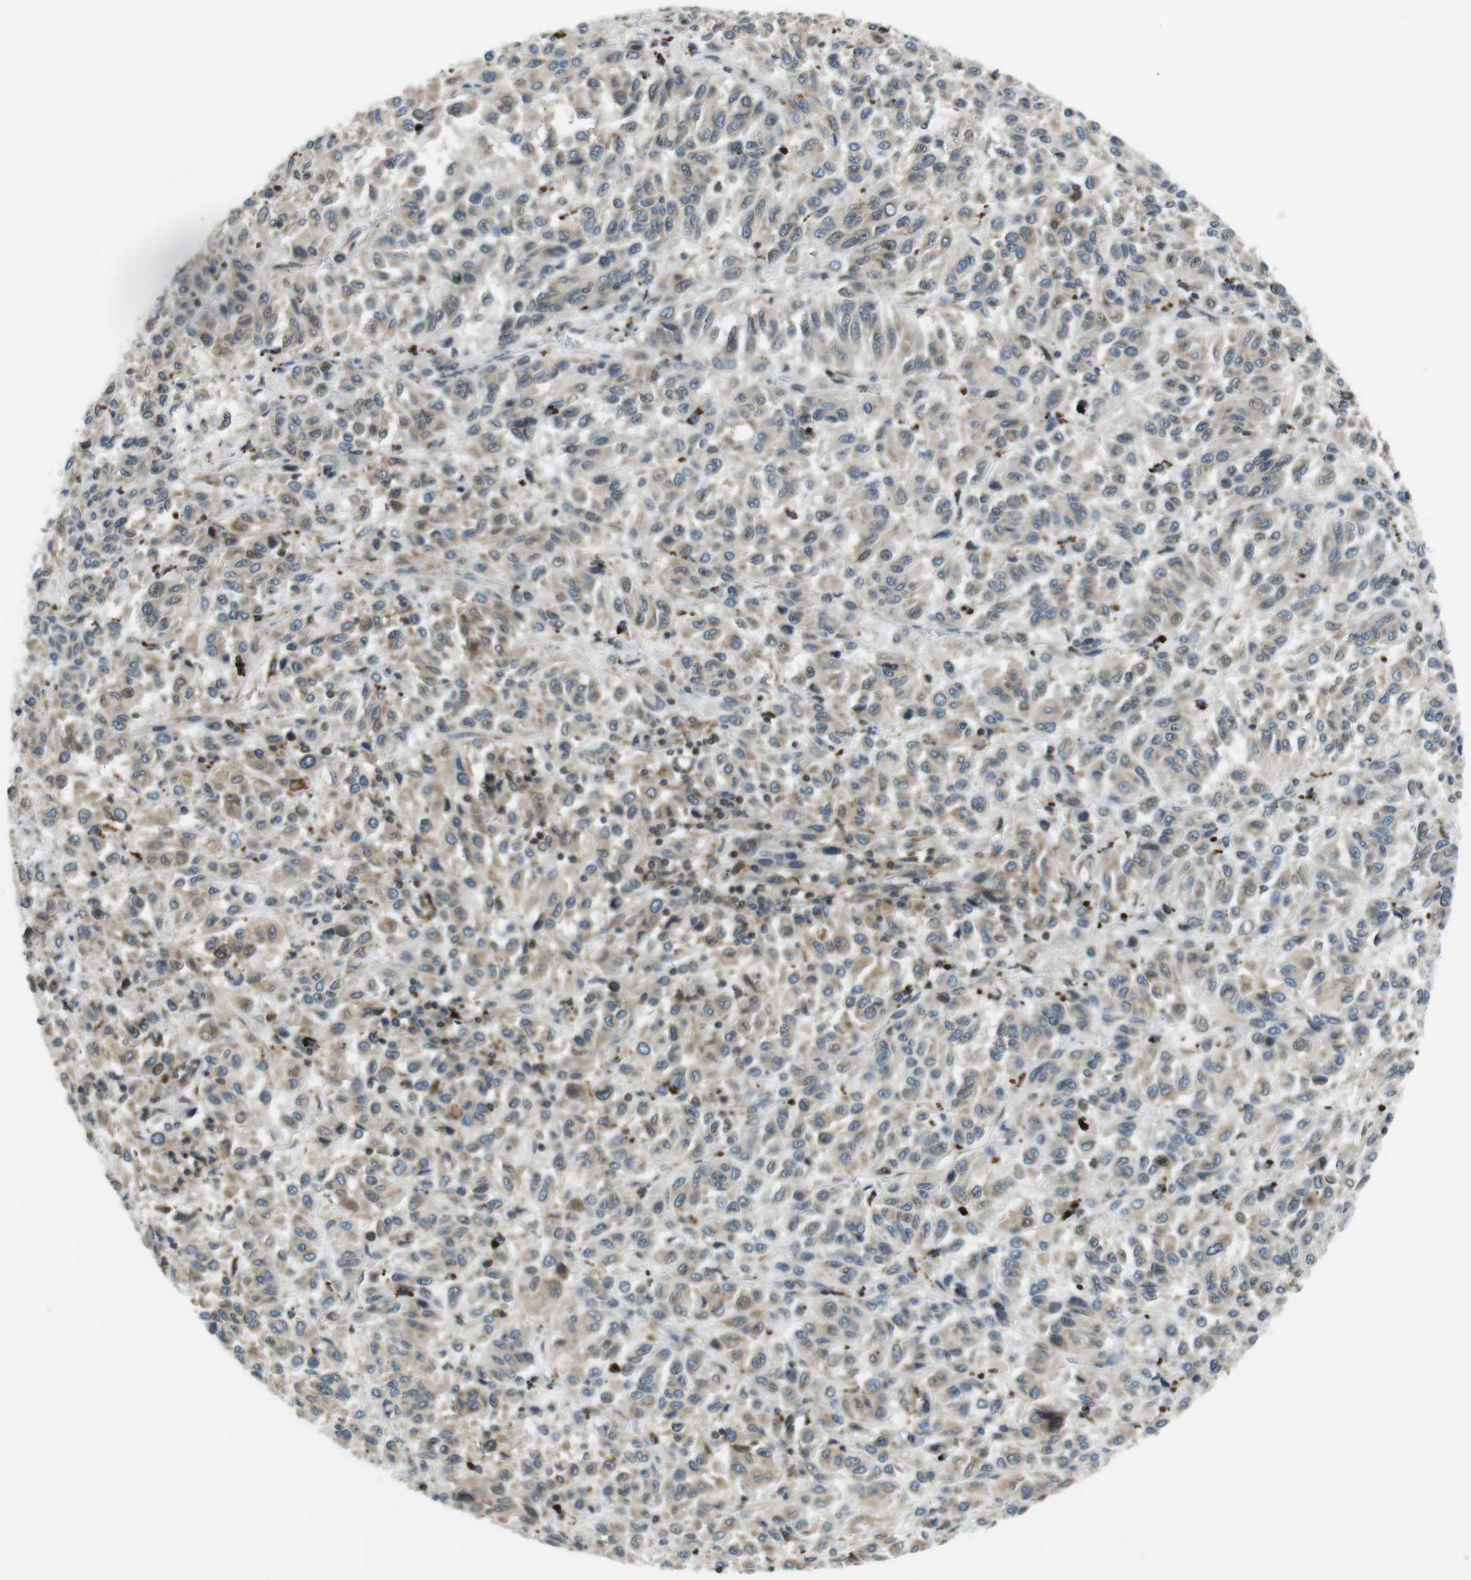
{"staining": {"intensity": "weak", "quantity": "<25%", "location": "cytoplasmic/membranous,nuclear"}, "tissue": "melanoma", "cell_type": "Tumor cells", "image_type": "cancer", "snomed": [{"axis": "morphology", "description": "Malignant melanoma, Metastatic site"}, {"axis": "topography", "description": "Lung"}], "caption": "An immunohistochemistry image of melanoma is shown. There is no staining in tumor cells of melanoma.", "gene": "TMX4", "patient": {"sex": "male", "age": 64}}